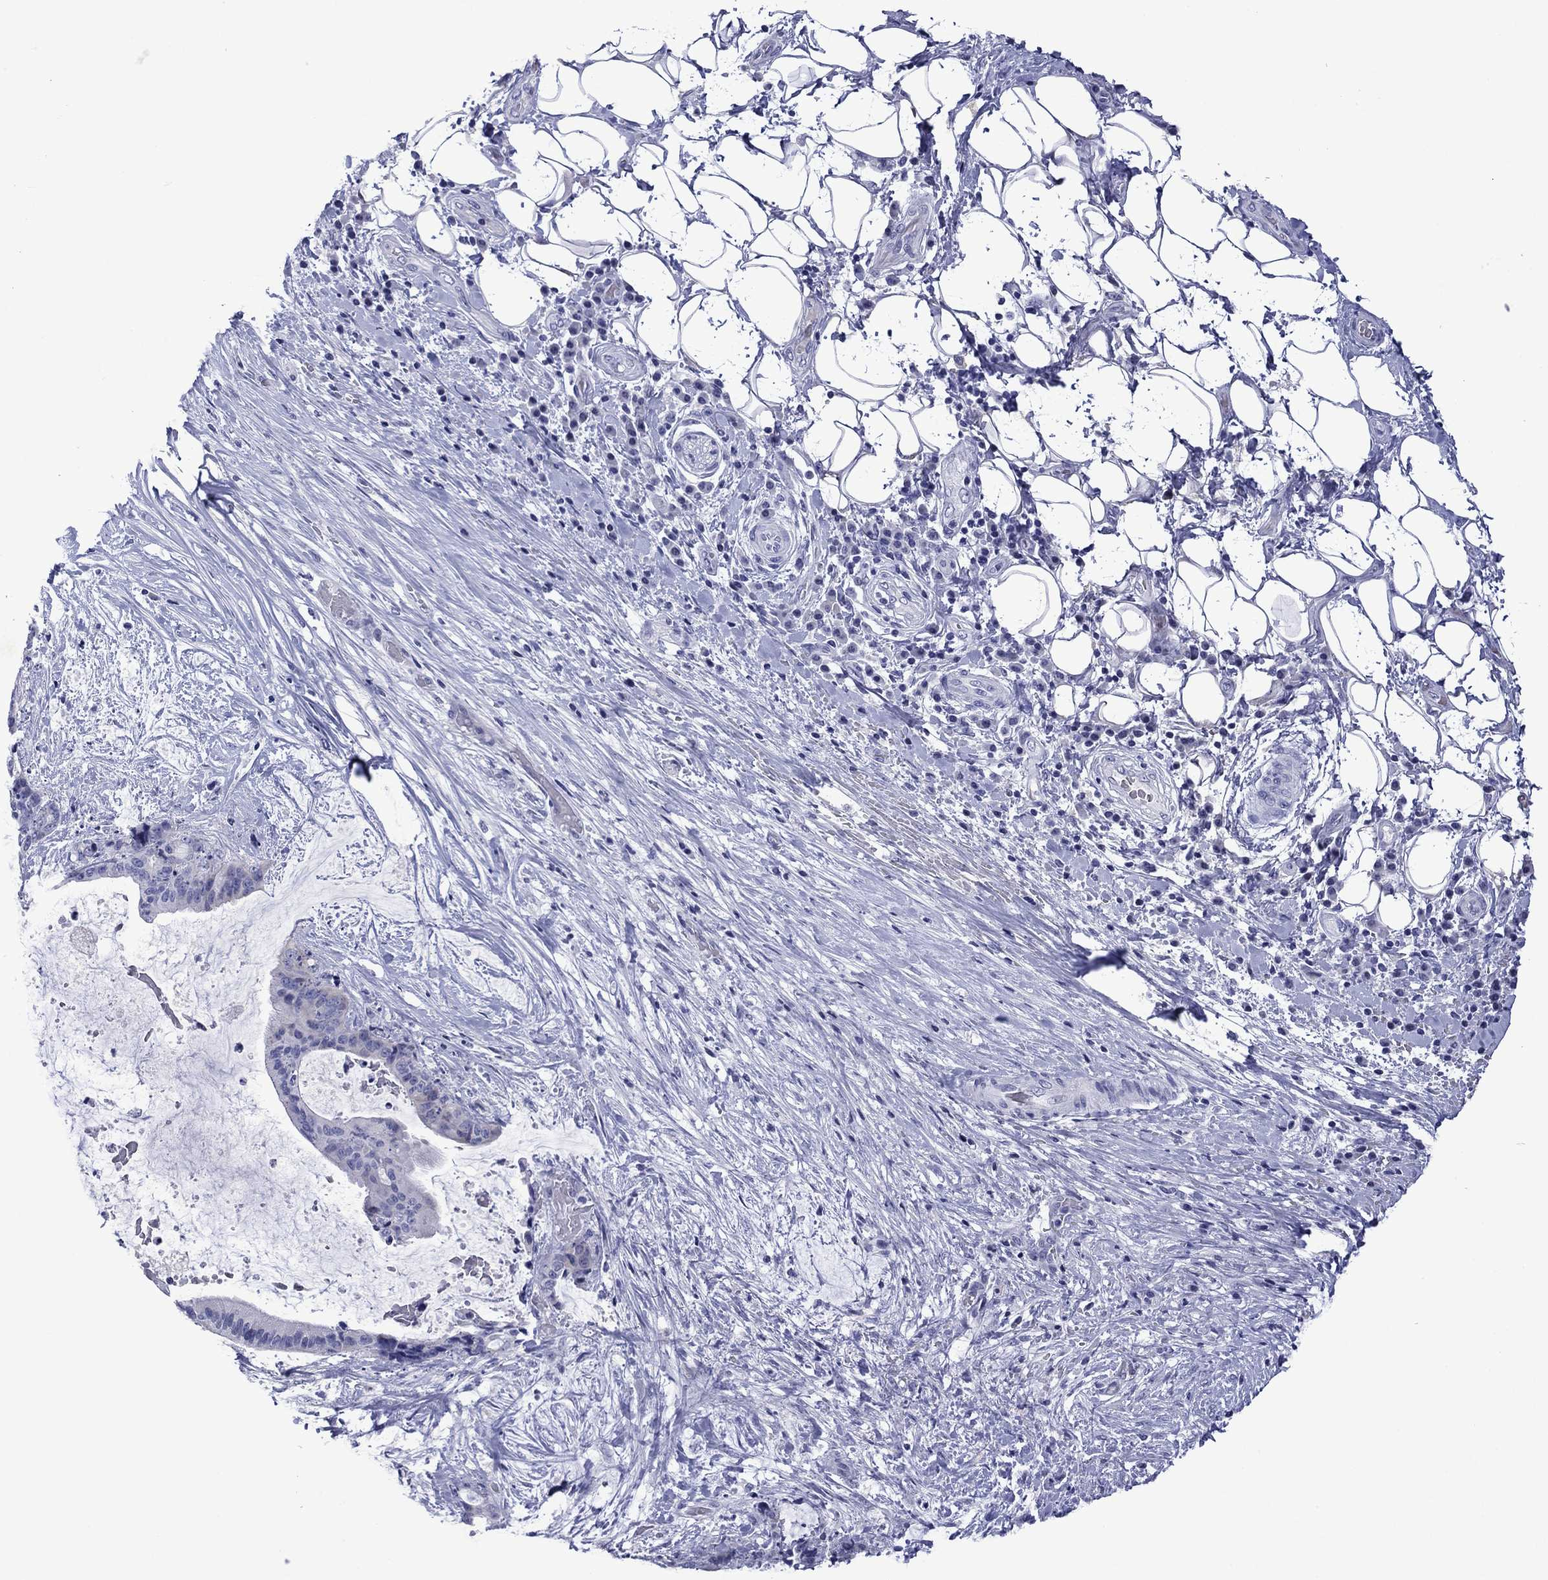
{"staining": {"intensity": "negative", "quantity": "none", "location": "none"}, "tissue": "liver cancer", "cell_type": "Tumor cells", "image_type": "cancer", "snomed": [{"axis": "morphology", "description": "Cholangiocarcinoma"}, {"axis": "topography", "description": "Liver"}], "caption": "DAB (3,3'-diaminobenzidine) immunohistochemical staining of liver cancer shows no significant positivity in tumor cells.", "gene": "PIWIL1", "patient": {"sex": "female", "age": 73}}